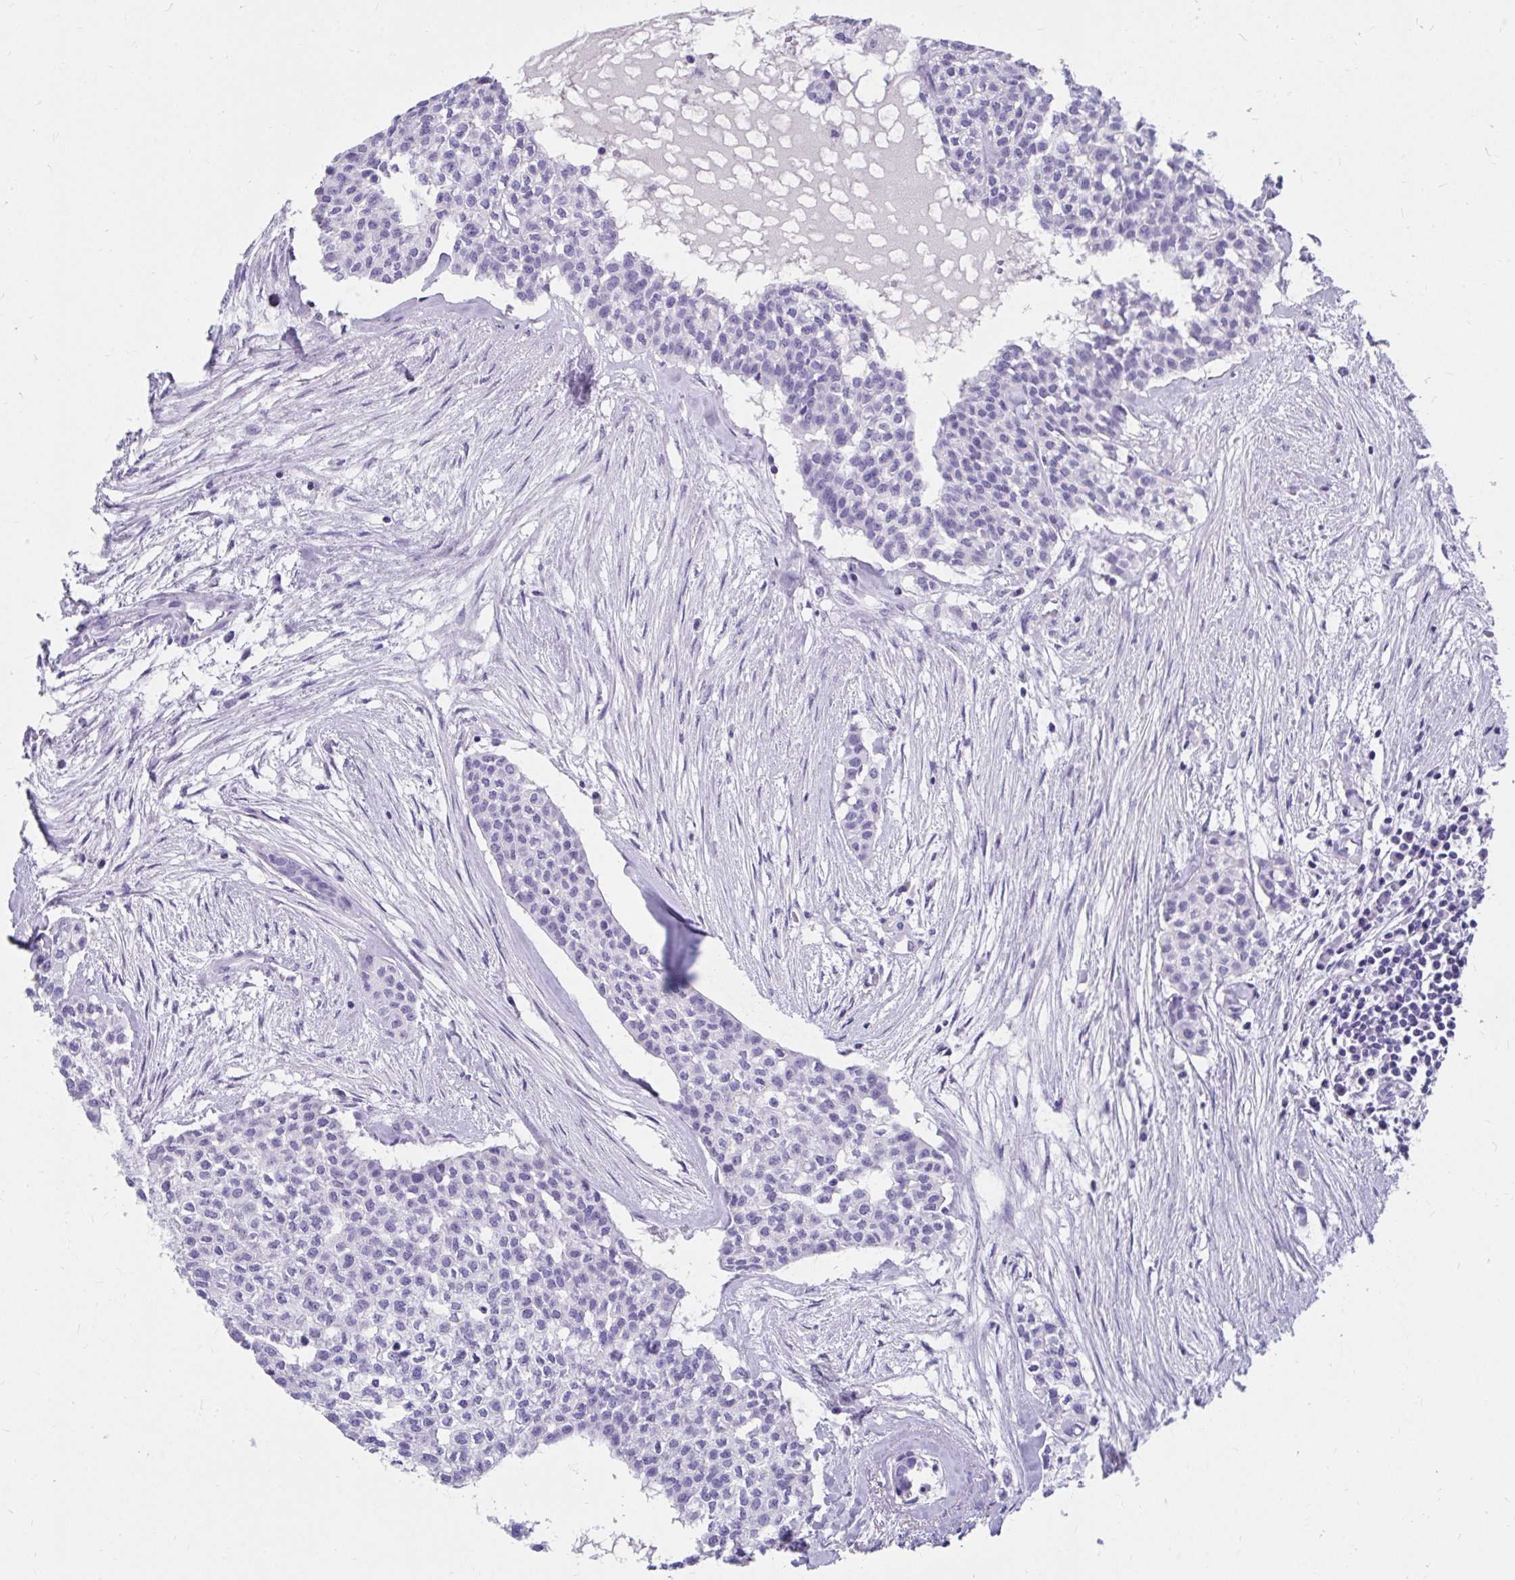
{"staining": {"intensity": "negative", "quantity": "none", "location": "none"}, "tissue": "head and neck cancer", "cell_type": "Tumor cells", "image_type": "cancer", "snomed": [{"axis": "morphology", "description": "Adenocarcinoma, NOS"}, {"axis": "topography", "description": "Head-Neck"}], "caption": "This is a image of immunohistochemistry (IHC) staining of head and neck cancer (adenocarcinoma), which shows no staining in tumor cells.", "gene": "DPEP3", "patient": {"sex": "male", "age": 81}}